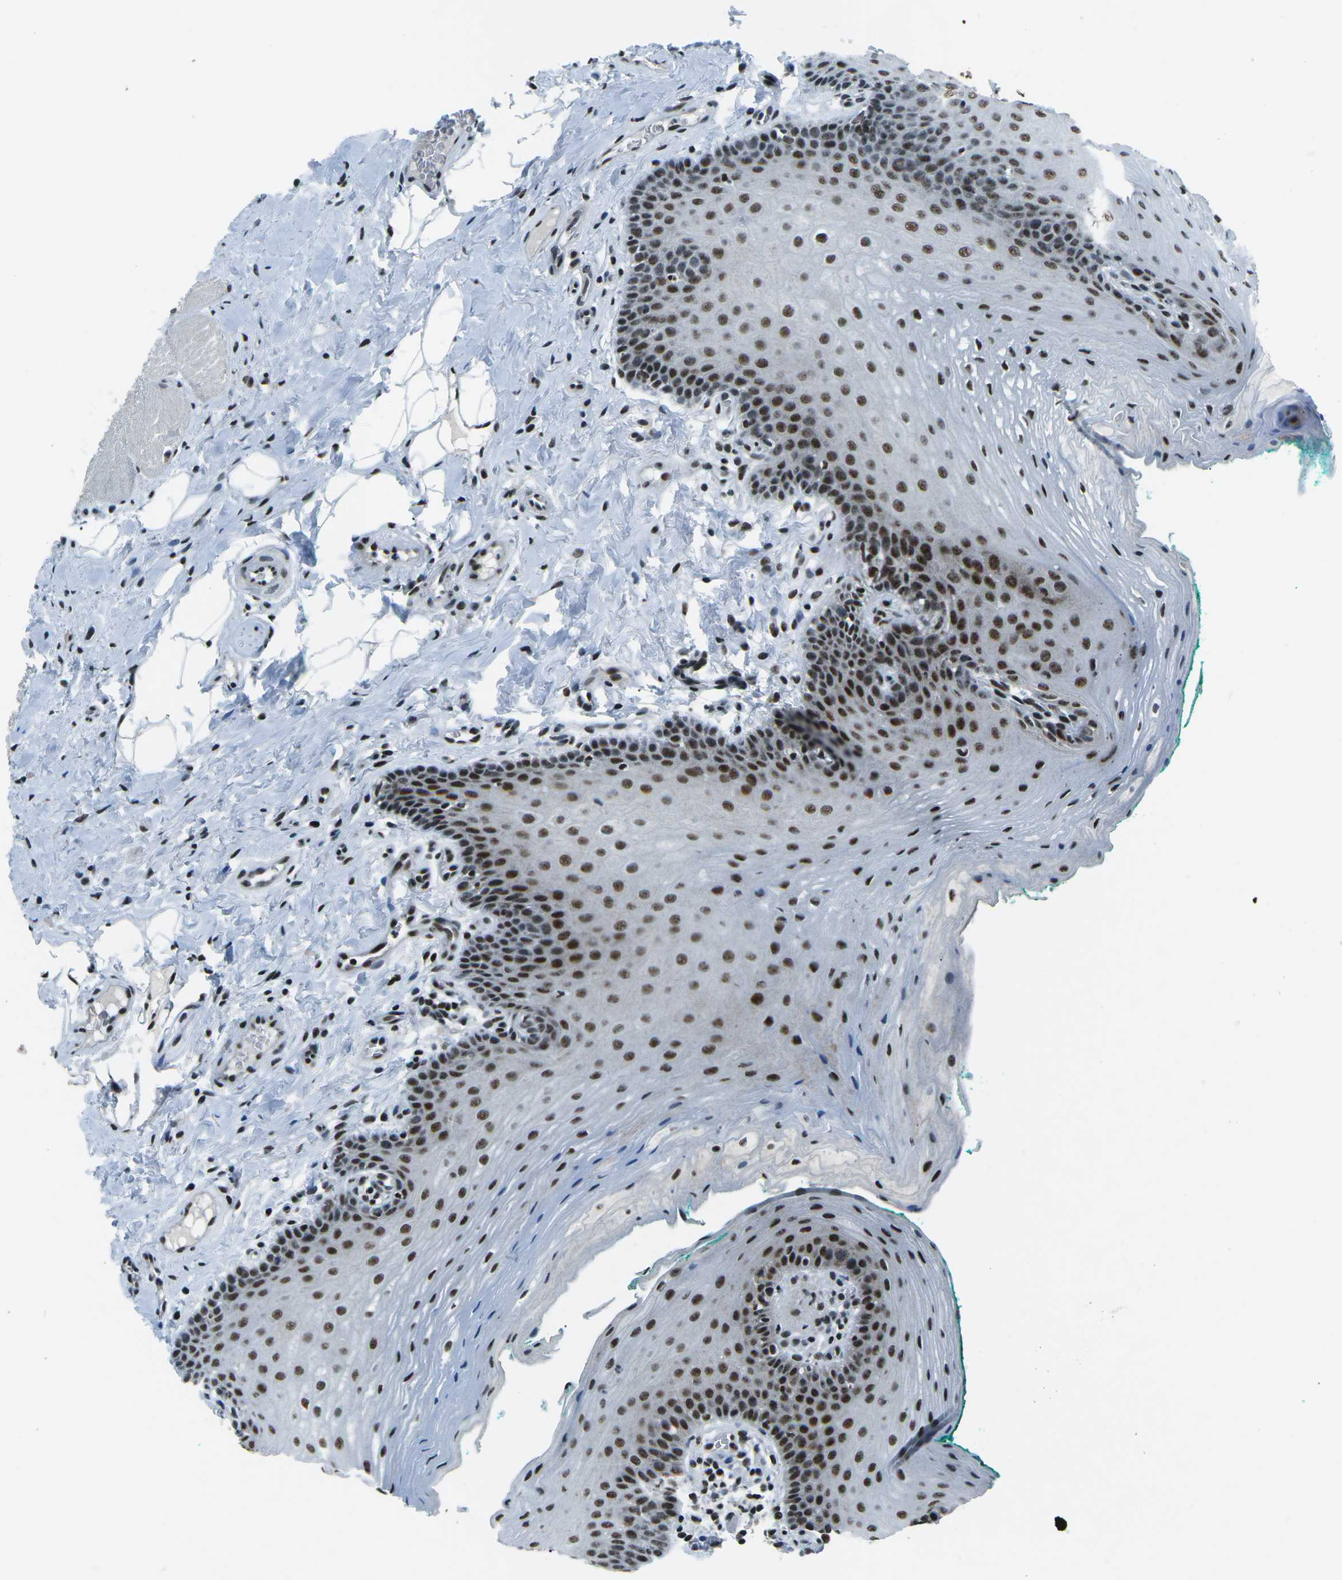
{"staining": {"intensity": "strong", "quantity": ">75%", "location": "nuclear"}, "tissue": "oral mucosa", "cell_type": "Squamous epithelial cells", "image_type": "normal", "snomed": [{"axis": "morphology", "description": "Normal tissue, NOS"}, {"axis": "topography", "description": "Oral tissue"}], "caption": "Protein staining of benign oral mucosa shows strong nuclear staining in approximately >75% of squamous epithelial cells.", "gene": "RBL2", "patient": {"sex": "male", "age": 58}}